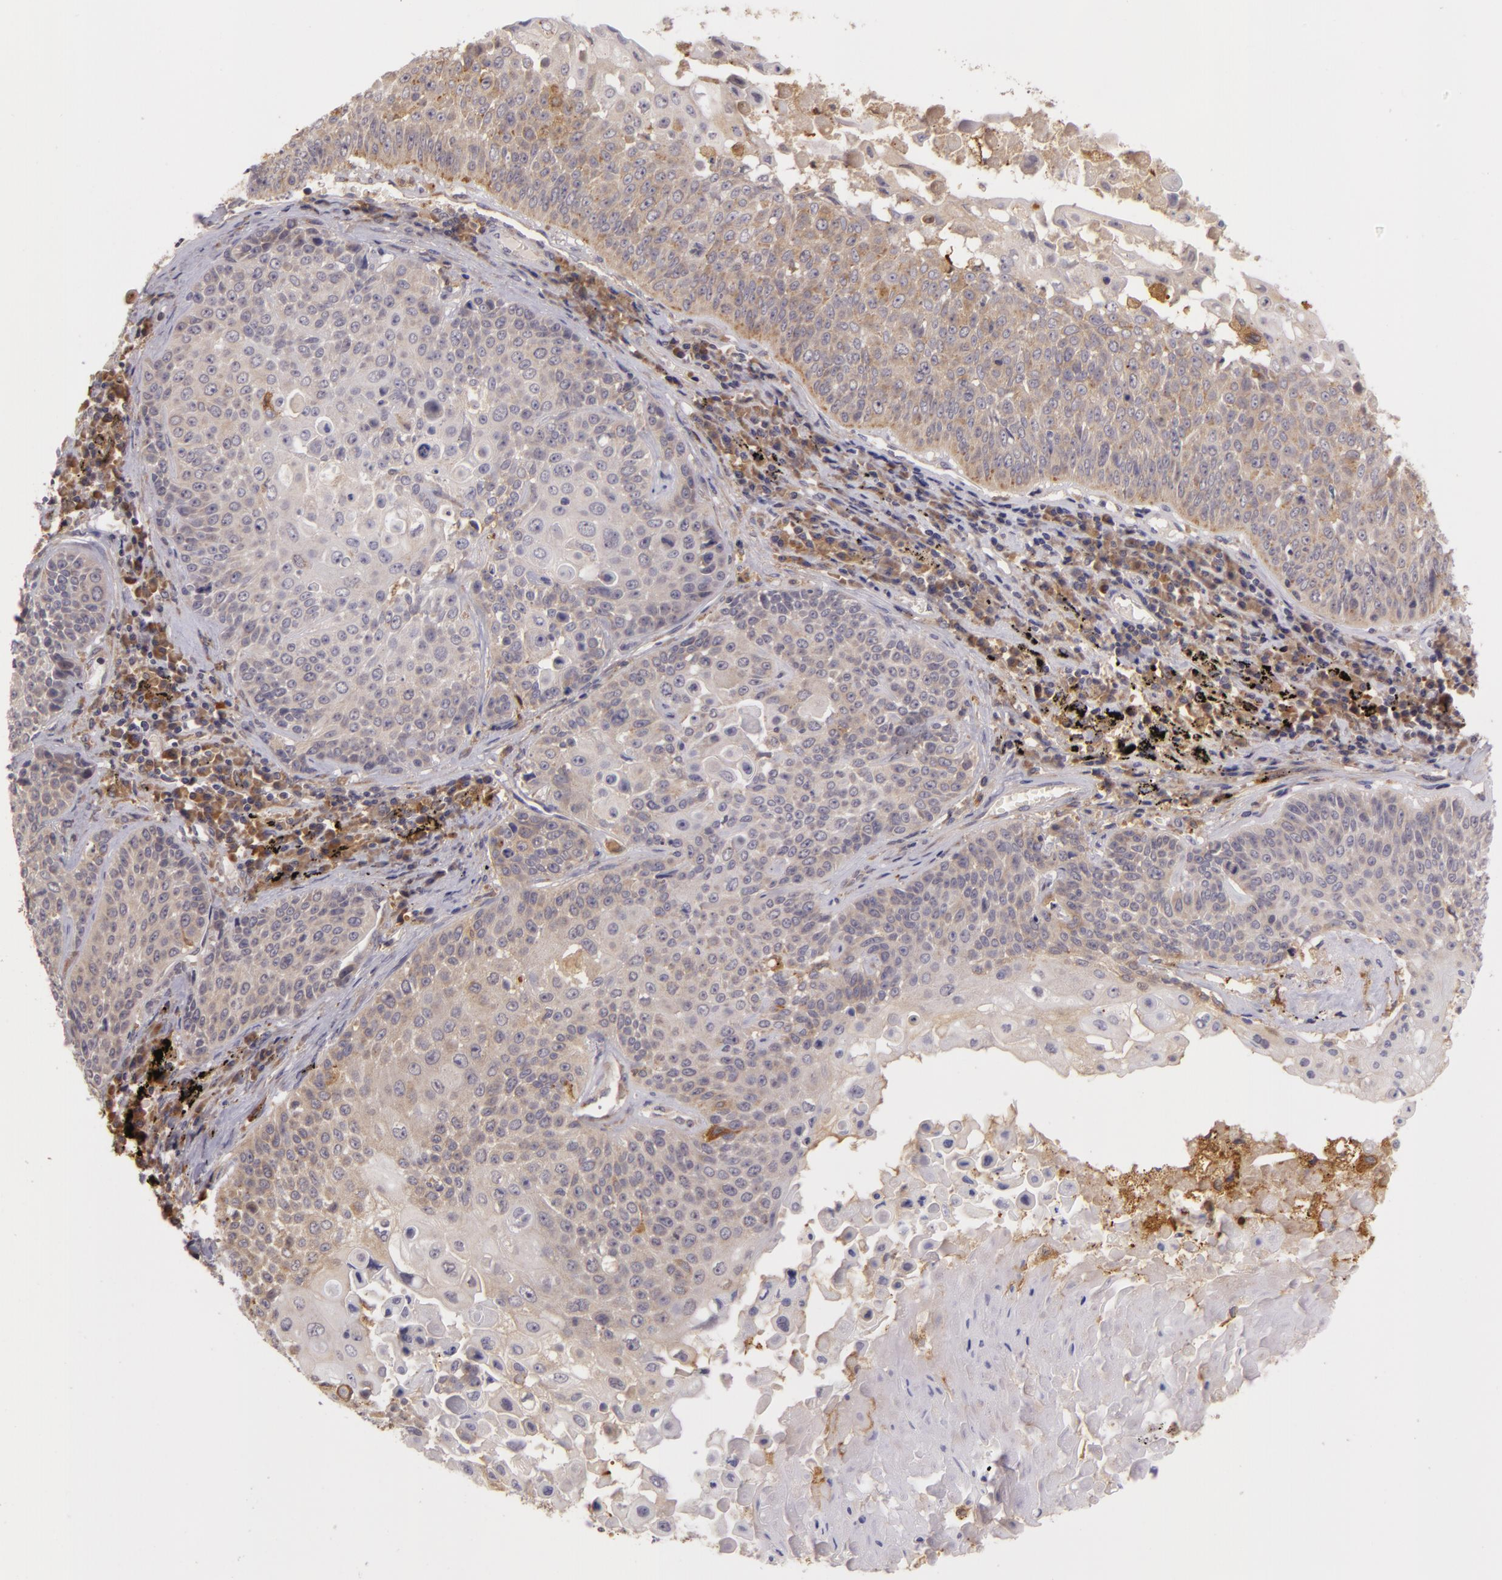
{"staining": {"intensity": "weak", "quantity": ">75%", "location": "cytoplasmic/membranous"}, "tissue": "lung cancer", "cell_type": "Tumor cells", "image_type": "cancer", "snomed": [{"axis": "morphology", "description": "Adenocarcinoma, NOS"}, {"axis": "topography", "description": "Lung"}], "caption": "Weak cytoplasmic/membranous protein staining is seen in about >75% of tumor cells in adenocarcinoma (lung). Ihc stains the protein of interest in brown and the nuclei are stained blue.", "gene": "PPP1R3F", "patient": {"sex": "male", "age": 60}}